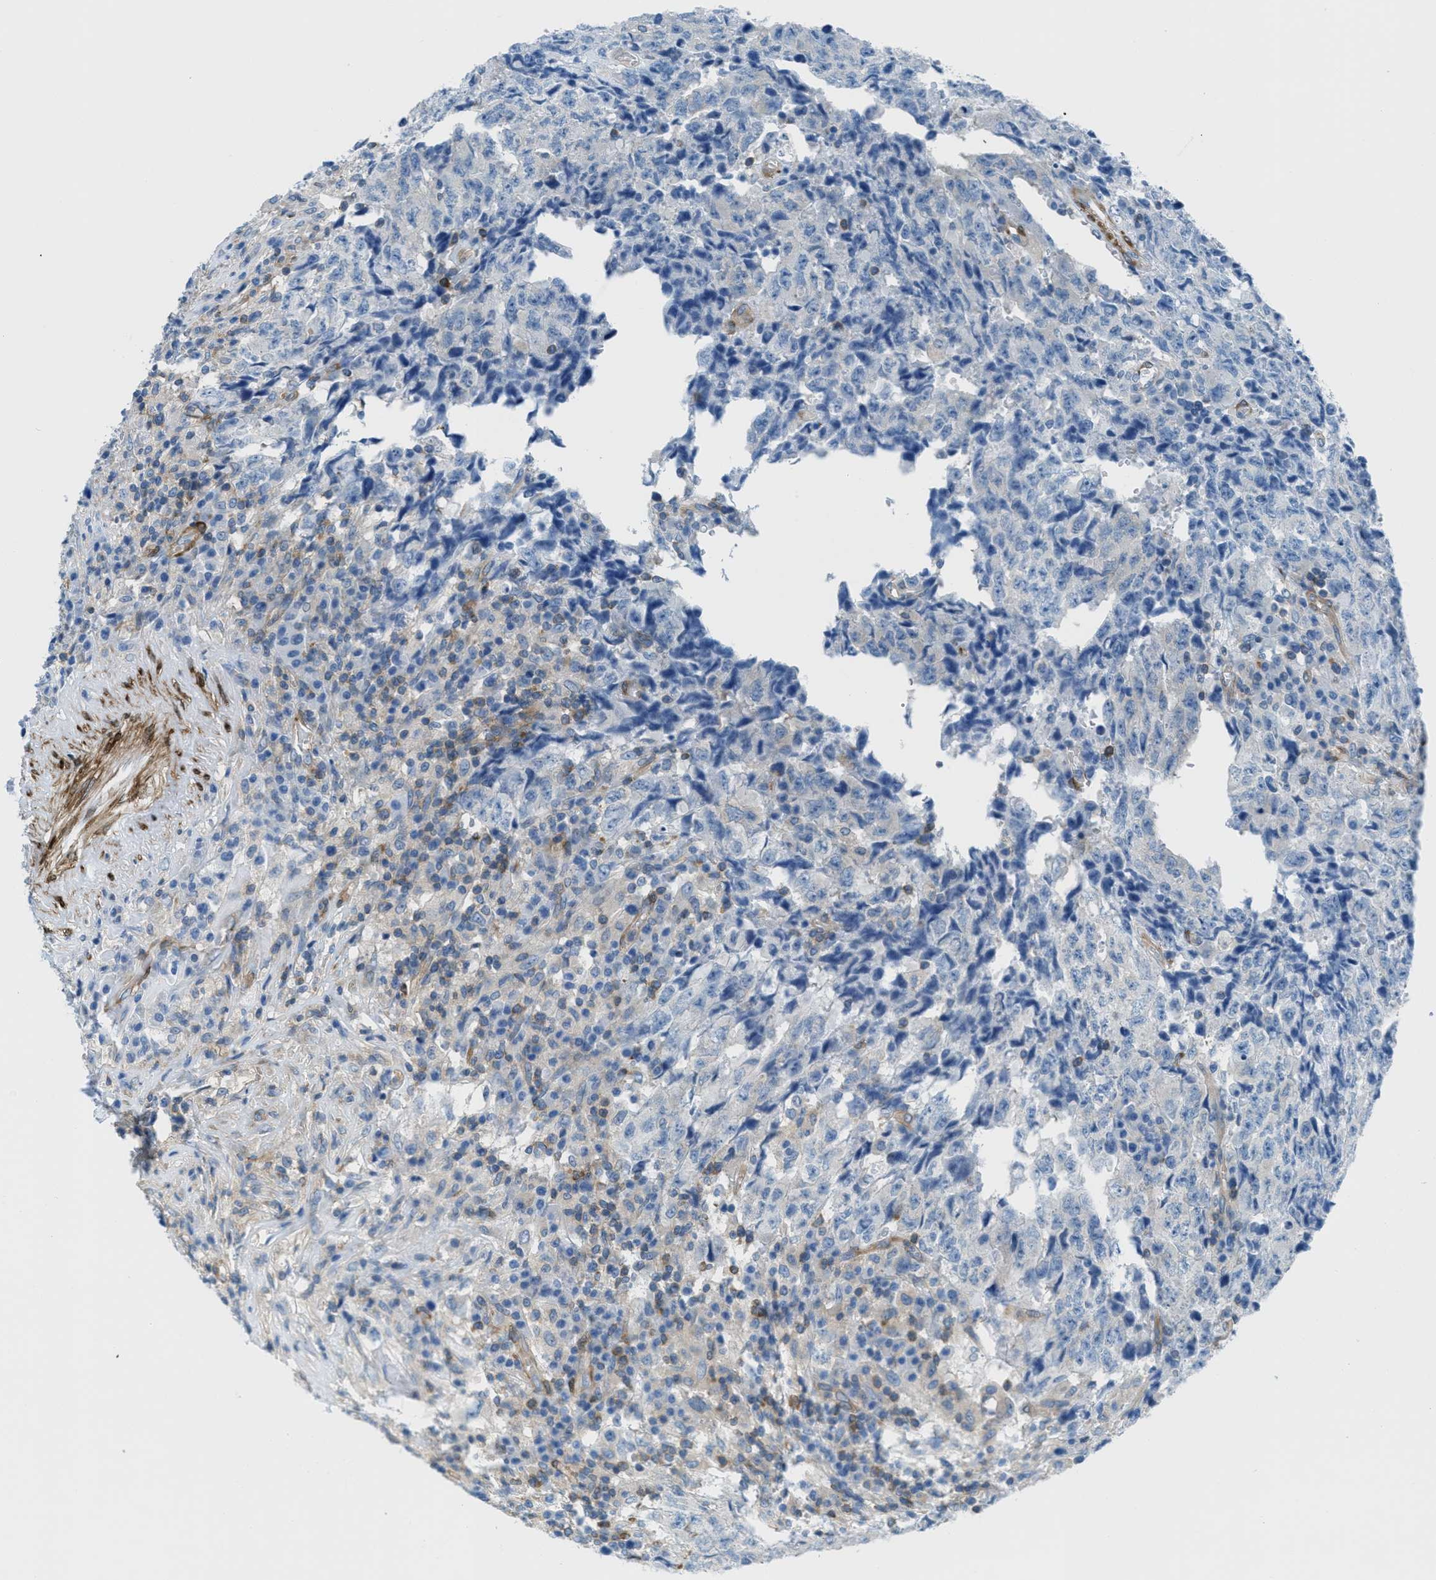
{"staining": {"intensity": "weak", "quantity": "<25%", "location": "cytoplasmic/membranous"}, "tissue": "testis cancer", "cell_type": "Tumor cells", "image_type": "cancer", "snomed": [{"axis": "morphology", "description": "Necrosis, NOS"}, {"axis": "morphology", "description": "Carcinoma, Embryonal, NOS"}, {"axis": "topography", "description": "Testis"}], "caption": "Immunohistochemistry of human testis embryonal carcinoma shows no positivity in tumor cells.", "gene": "MAPRE2", "patient": {"sex": "male", "age": 19}}